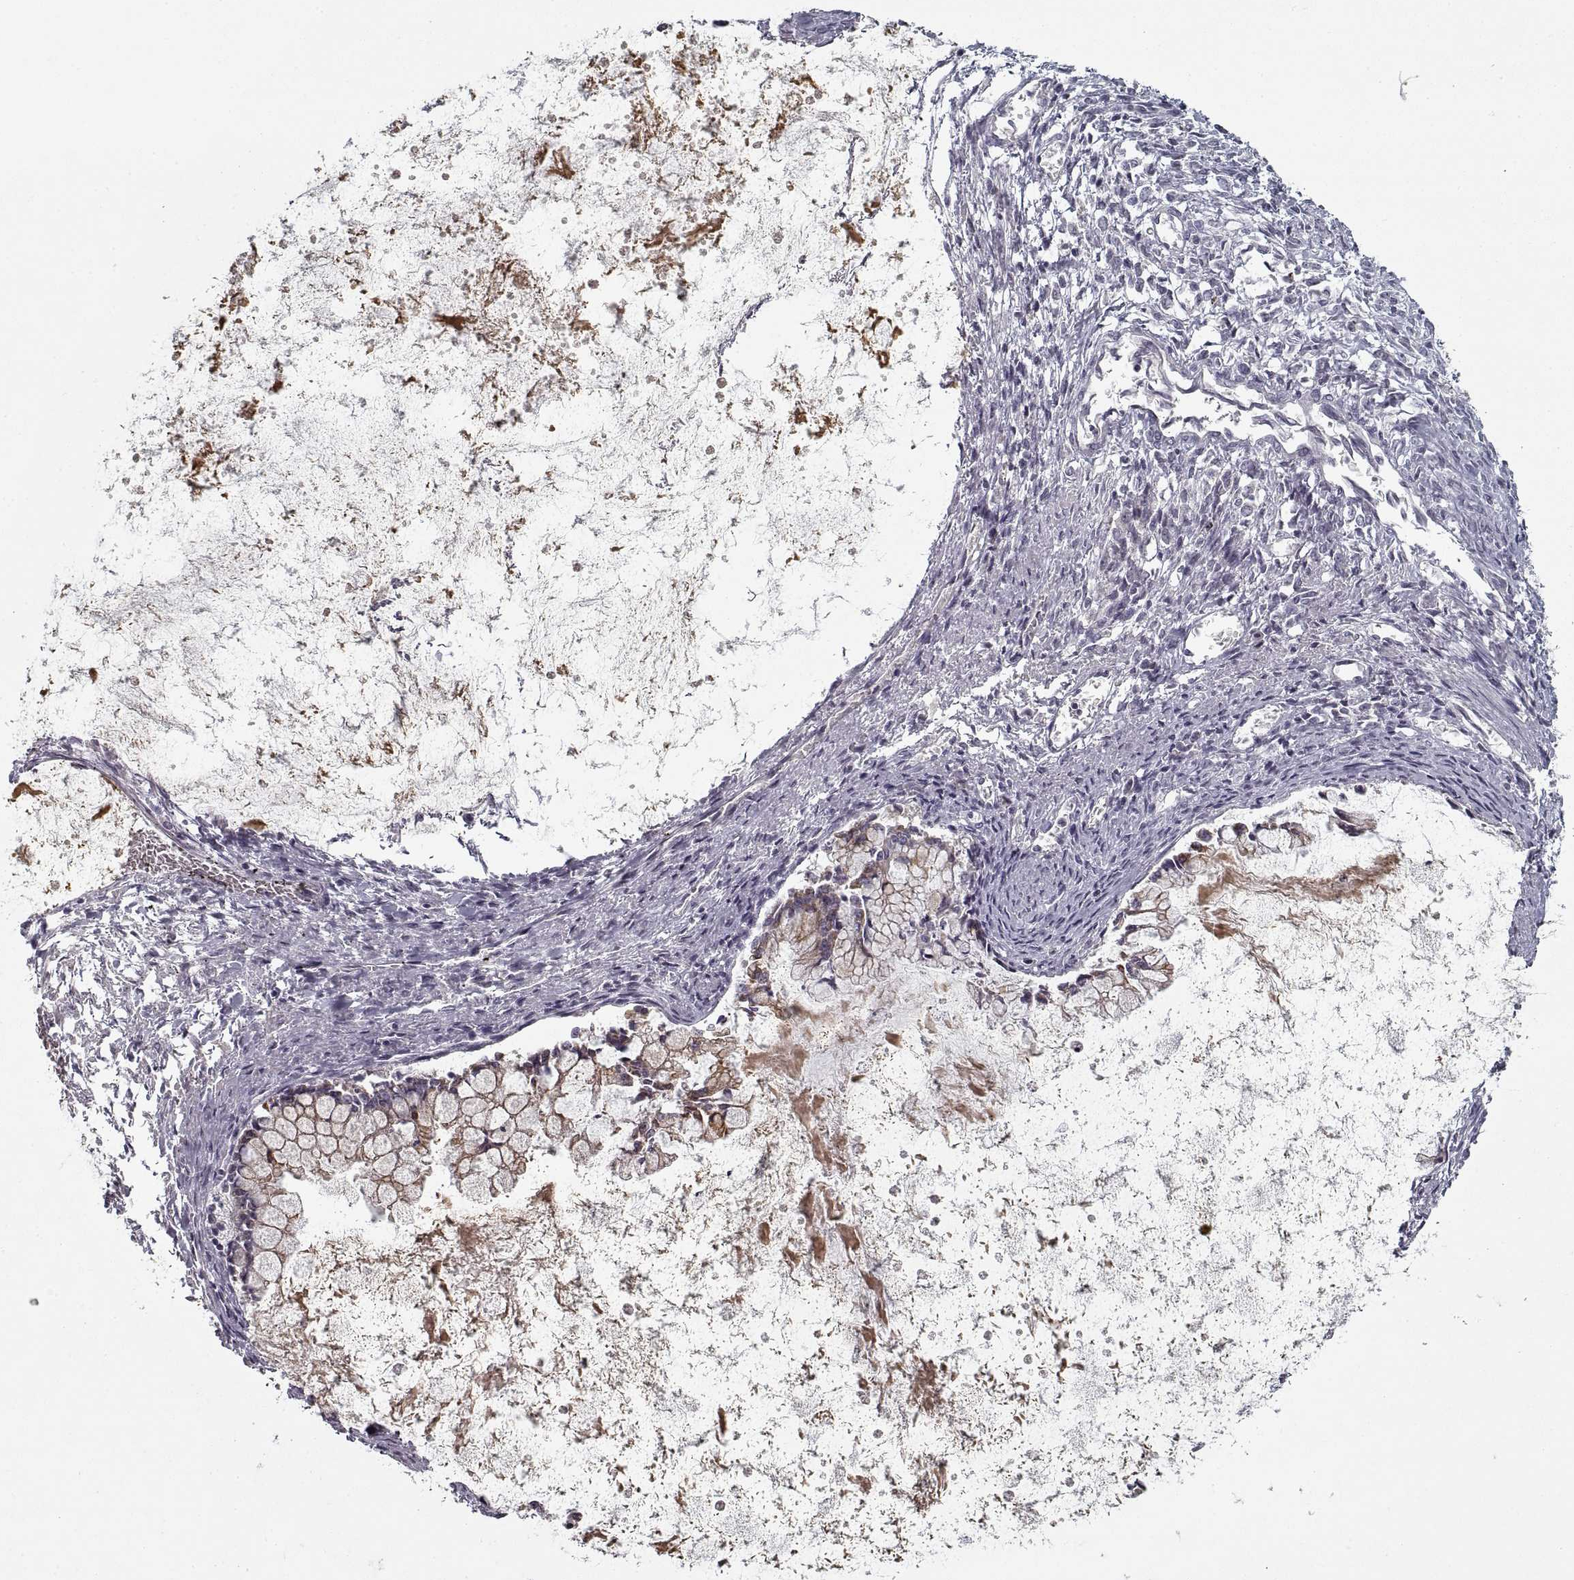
{"staining": {"intensity": "moderate", "quantity": "25%-75%", "location": "cytoplasmic/membranous"}, "tissue": "ovarian cancer", "cell_type": "Tumor cells", "image_type": "cancer", "snomed": [{"axis": "morphology", "description": "Cystadenocarcinoma, mucinous, NOS"}, {"axis": "topography", "description": "Ovary"}], "caption": "Immunohistochemical staining of human ovarian cancer (mucinous cystadenocarcinoma) exhibits medium levels of moderate cytoplasmic/membranous staining in approximately 25%-75% of tumor cells.", "gene": "GAD2", "patient": {"sex": "female", "age": 67}}